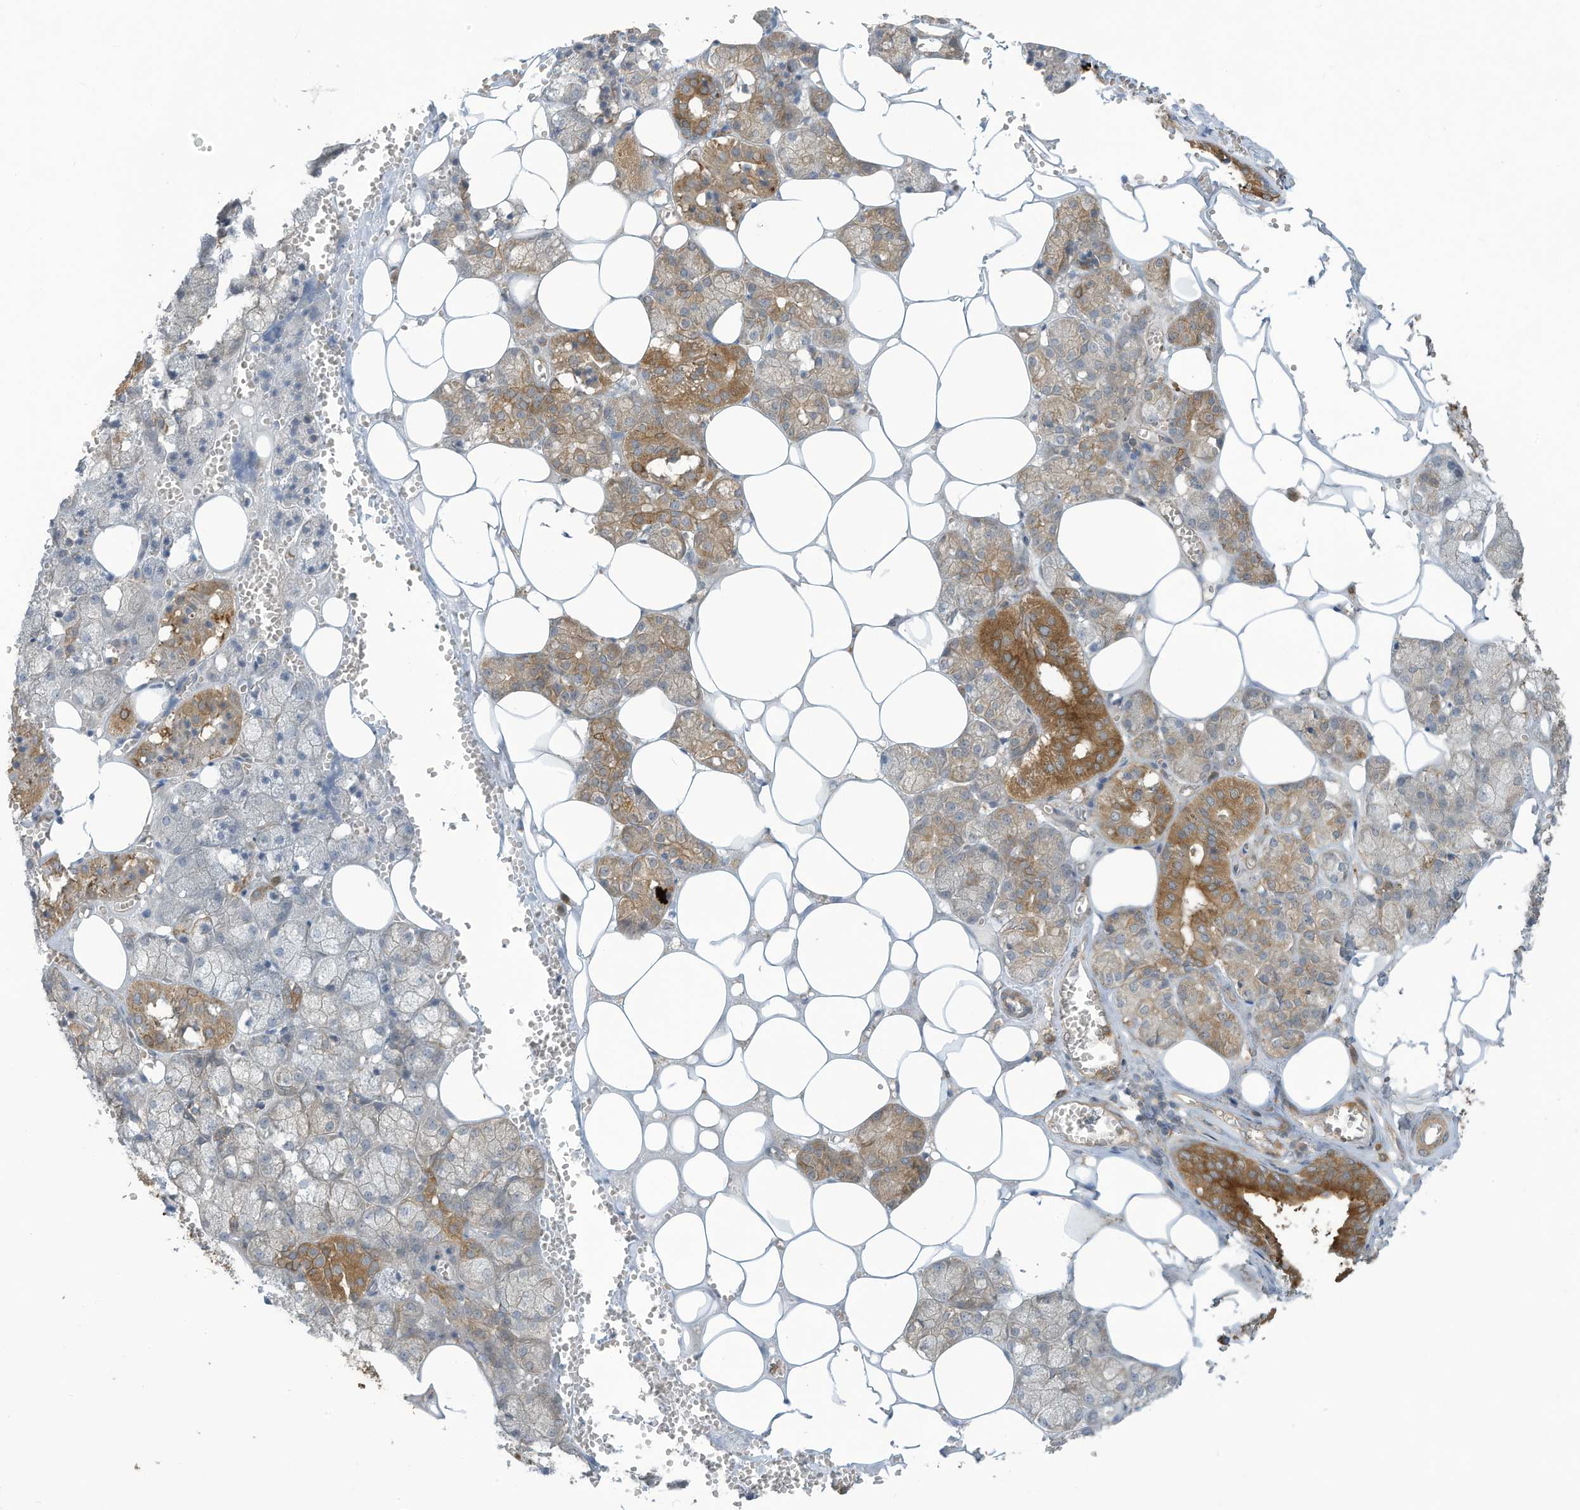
{"staining": {"intensity": "moderate", "quantity": "25%-75%", "location": "cytoplasmic/membranous"}, "tissue": "salivary gland", "cell_type": "Glandular cells", "image_type": "normal", "snomed": [{"axis": "morphology", "description": "Normal tissue, NOS"}, {"axis": "topography", "description": "Salivary gland"}], "caption": "IHC staining of unremarkable salivary gland, which exhibits medium levels of moderate cytoplasmic/membranous positivity in about 25%-75% of glandular cells indicating moderate cytoplasmic/membranous protein positivity. The staining was performed using DAB (brown) for protein detection and nuclei were counterstained in hematoxylin (blue).", "gene": "ADI1", "patient": {"sex": "male", "age": 62}}